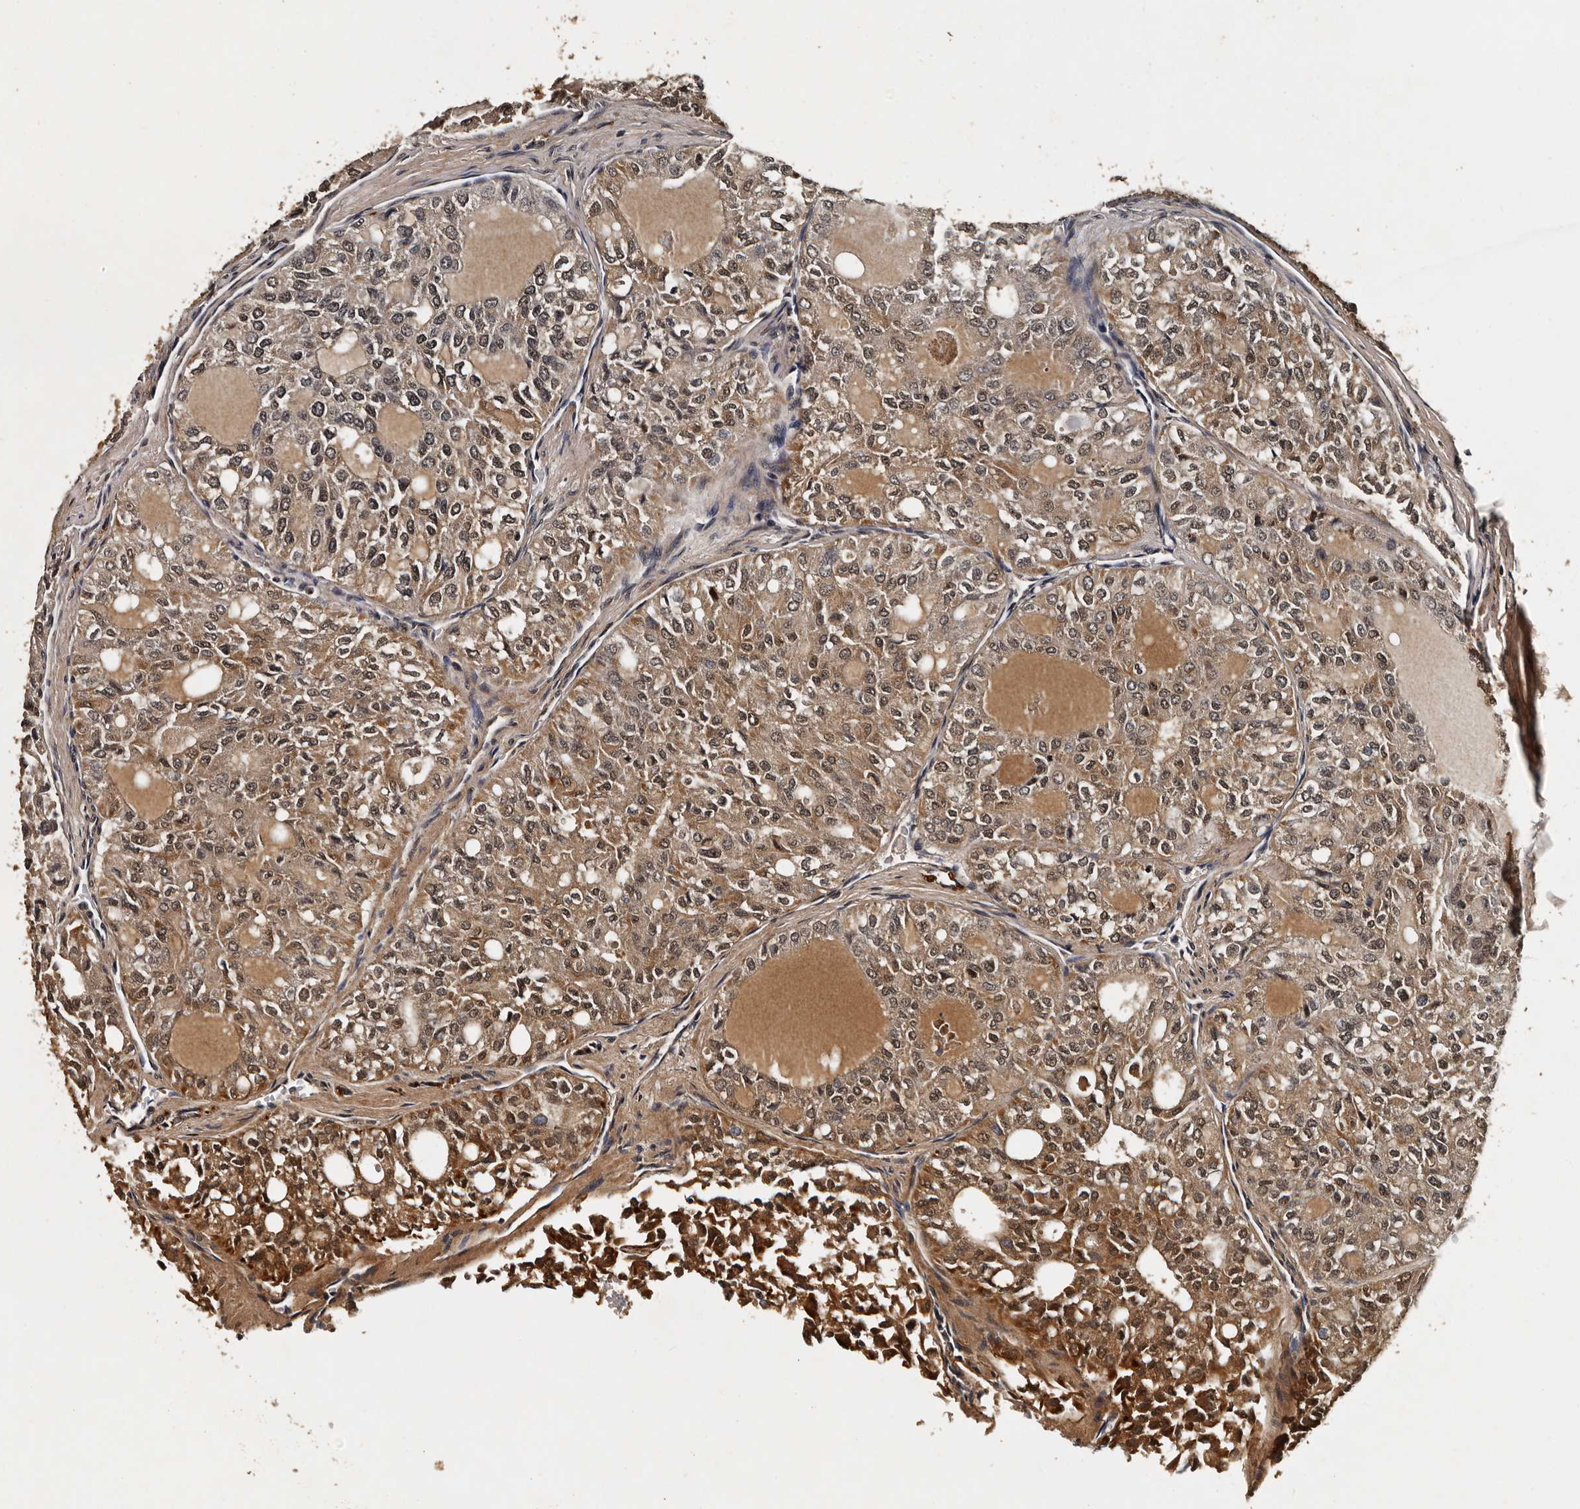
{"staining": {"intensity": "moderate", "quantity": ">75%", "location": "cytoplasmic/membranous,nuclear"}, "tissue": "thyroid cancer", "cell_type": "Tumor cells", "image_type": "cancer", "snomed": [{"axis": "morphology", "description": "Follicular adenoma carcinoma, NOS"}, {"axis": "topography", "description": "Thyroid gland"}], "caption": "Immunohistochemistry photomicrograph of thyroid cancer (follicular adenoma carcinoma) stained for a protein (brown), which demonstrates medium levels of moderate cytoplasmic/membranous and nuclear staining in about >75% of tumor cells.", "gene": "CPNE3", "patient": {"sex": "male", "age": 75}}